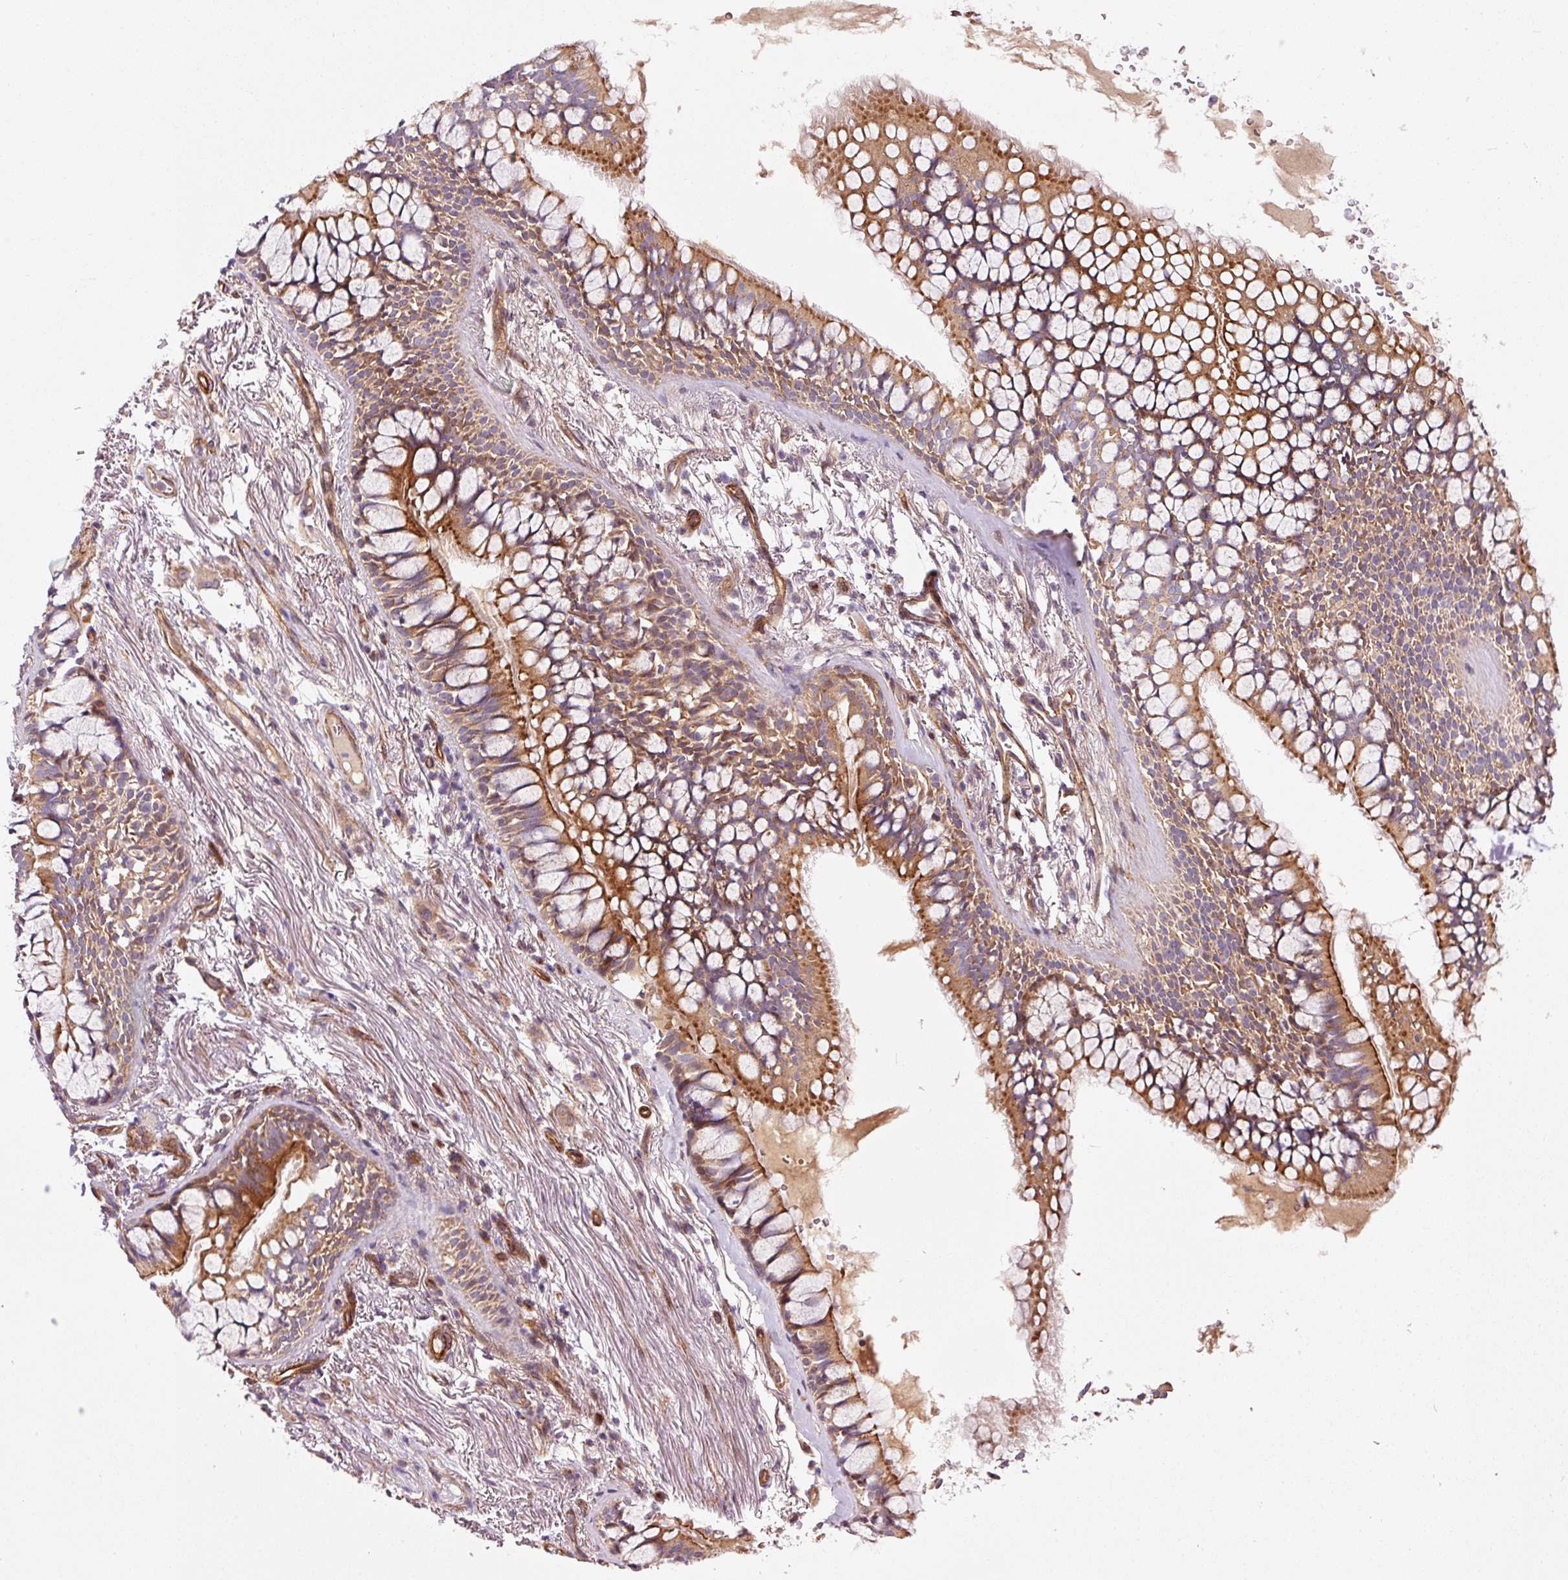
{"staining": {"intensity": "moderate", "quantity": "<25%", "location": "cytoplasmic/membranous"}, "tissue": "adipose tissue", "cell_type": "Adipocytes", "image_type": "normal", "snomed": [{"axis": "morphology", "description": "Normal tissue, NOS"}, {"axis": "topography", "description": "Bronchus"}], "caption": "Protein expression analysis of normal adipose tissue reveals moderate cytoplasmic/membranous positivity in about <25% of adipocytes.", "gene": "LIMK2", "patient": {"sex": "male", "age": 70}}